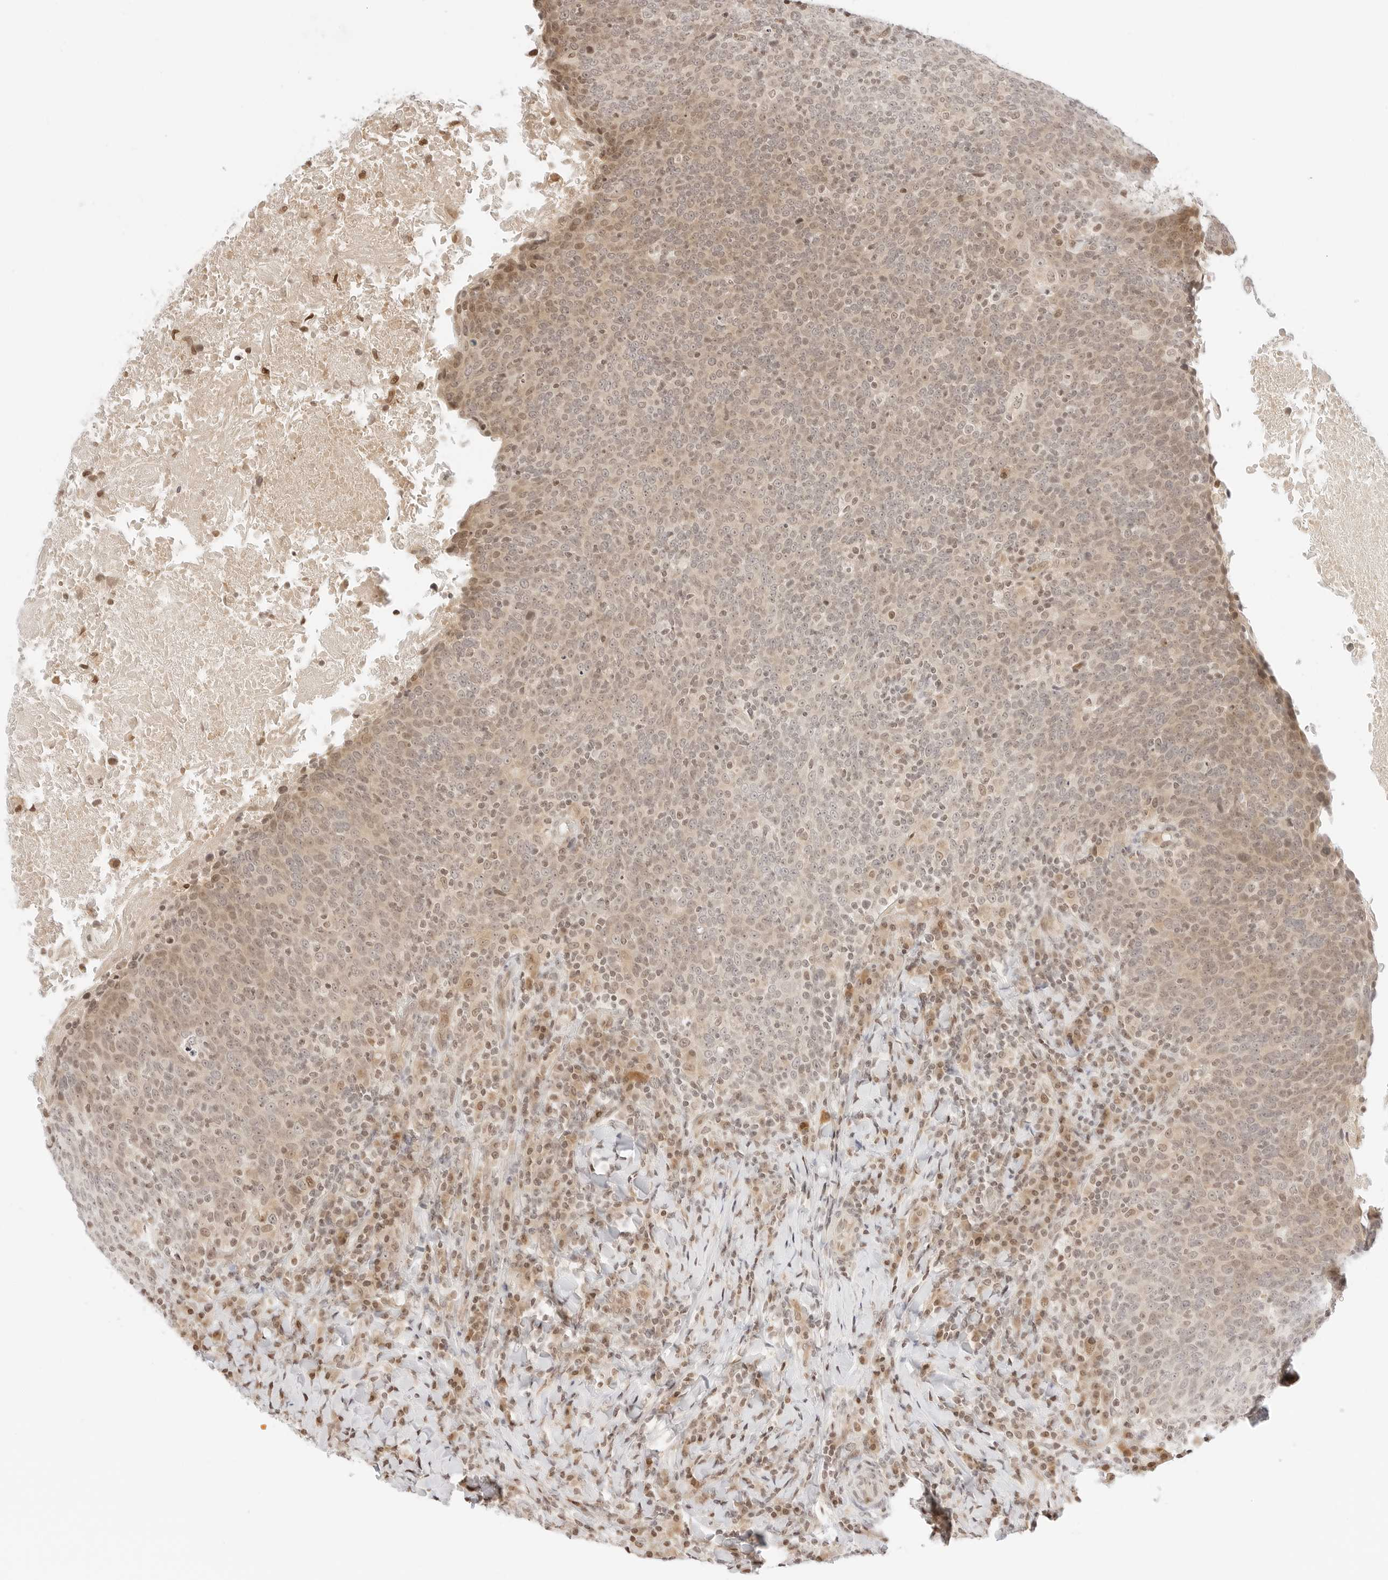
{"staining": {"intensity": "weak", "quantity": "25%-75%", "location": "cytoplasmic/membranous,nuclear"}, "tissue": "head and neck cancer", "cell_type": "Tumor cells", "image_type": "cancer", "snomed": [{"axis": "morphology", "description": "Squamous cell carcinoma, NOS"}, {"axis": "morphology", "description": "Squamous cell carcinoma, metastatic, NOS"}, {"axis": "topography", "description": "Lymph node"}, {"axis": "topography", "description": "Head-Neck"}], "caption": "Human head and neck cancer (metastatic squamous cell carcinoma) stained with a brown dye demonstrates weak cytoplasmic/membranous and nuclear positive positivity in approximately 25%-75% of tumor cells.", "gene": "RPS6KL1", "patient": {"sex": "male", "age": 62}}